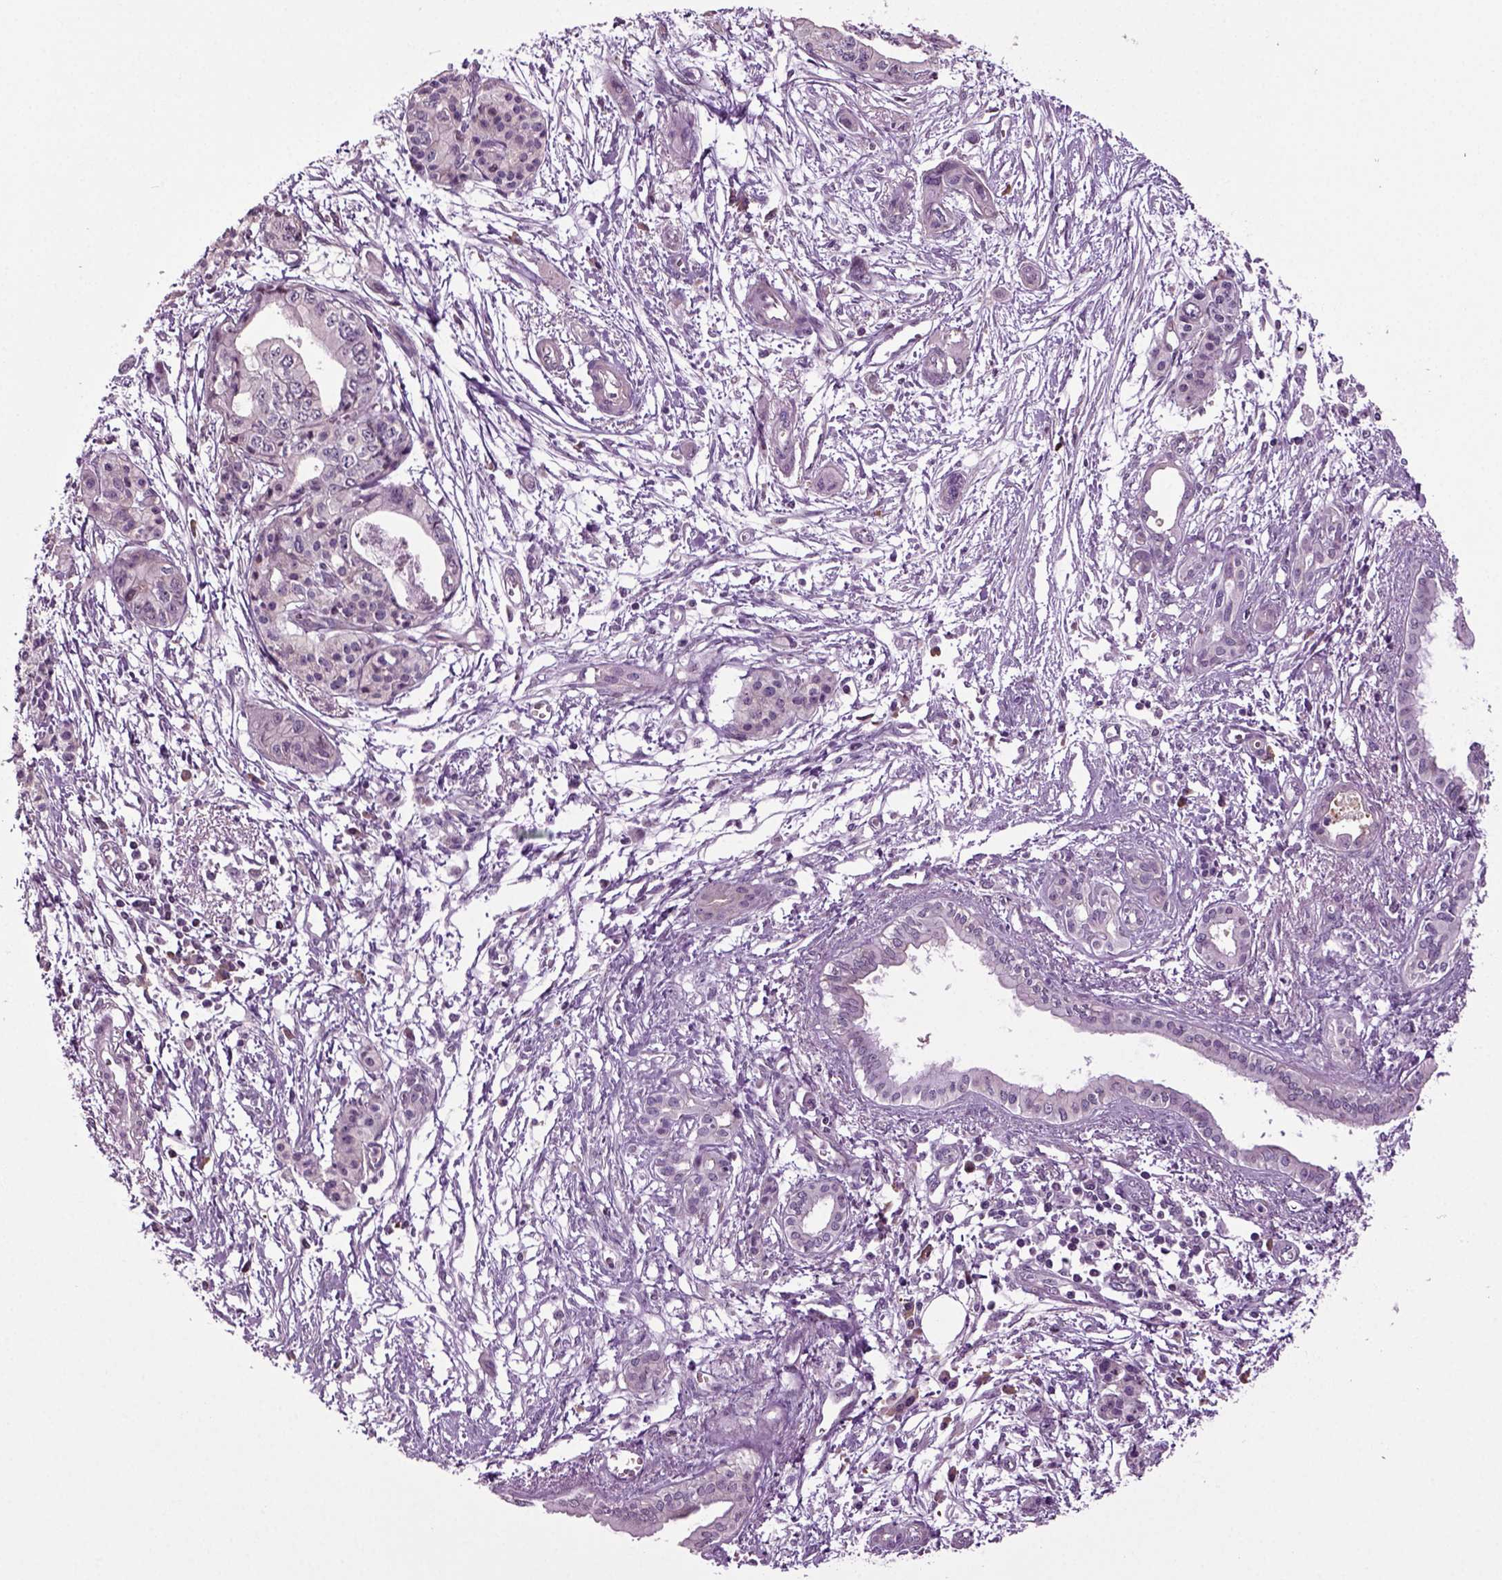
{"staining": {"intensity": "negative", "quantity": "none", "location": "none"}, "tissue": "pancreatic cancer", "cell_type": "Tumor cells", "image_type": "cancer", "snomed": [{"axis": "morphology", "description": "Adenocarcinoma, NOS"}, {"axis": "topography", "description": "Pancreas"}], "caption": "The photomicrograph reveals no significant expression in tumor cells of adenocarcinoma (pancreatic). (DAB (3,3'-diaminobenzidine) IHC, high magnification).", "gene": "HAGHL", "patient": {"sex": "female", "age": 76}}